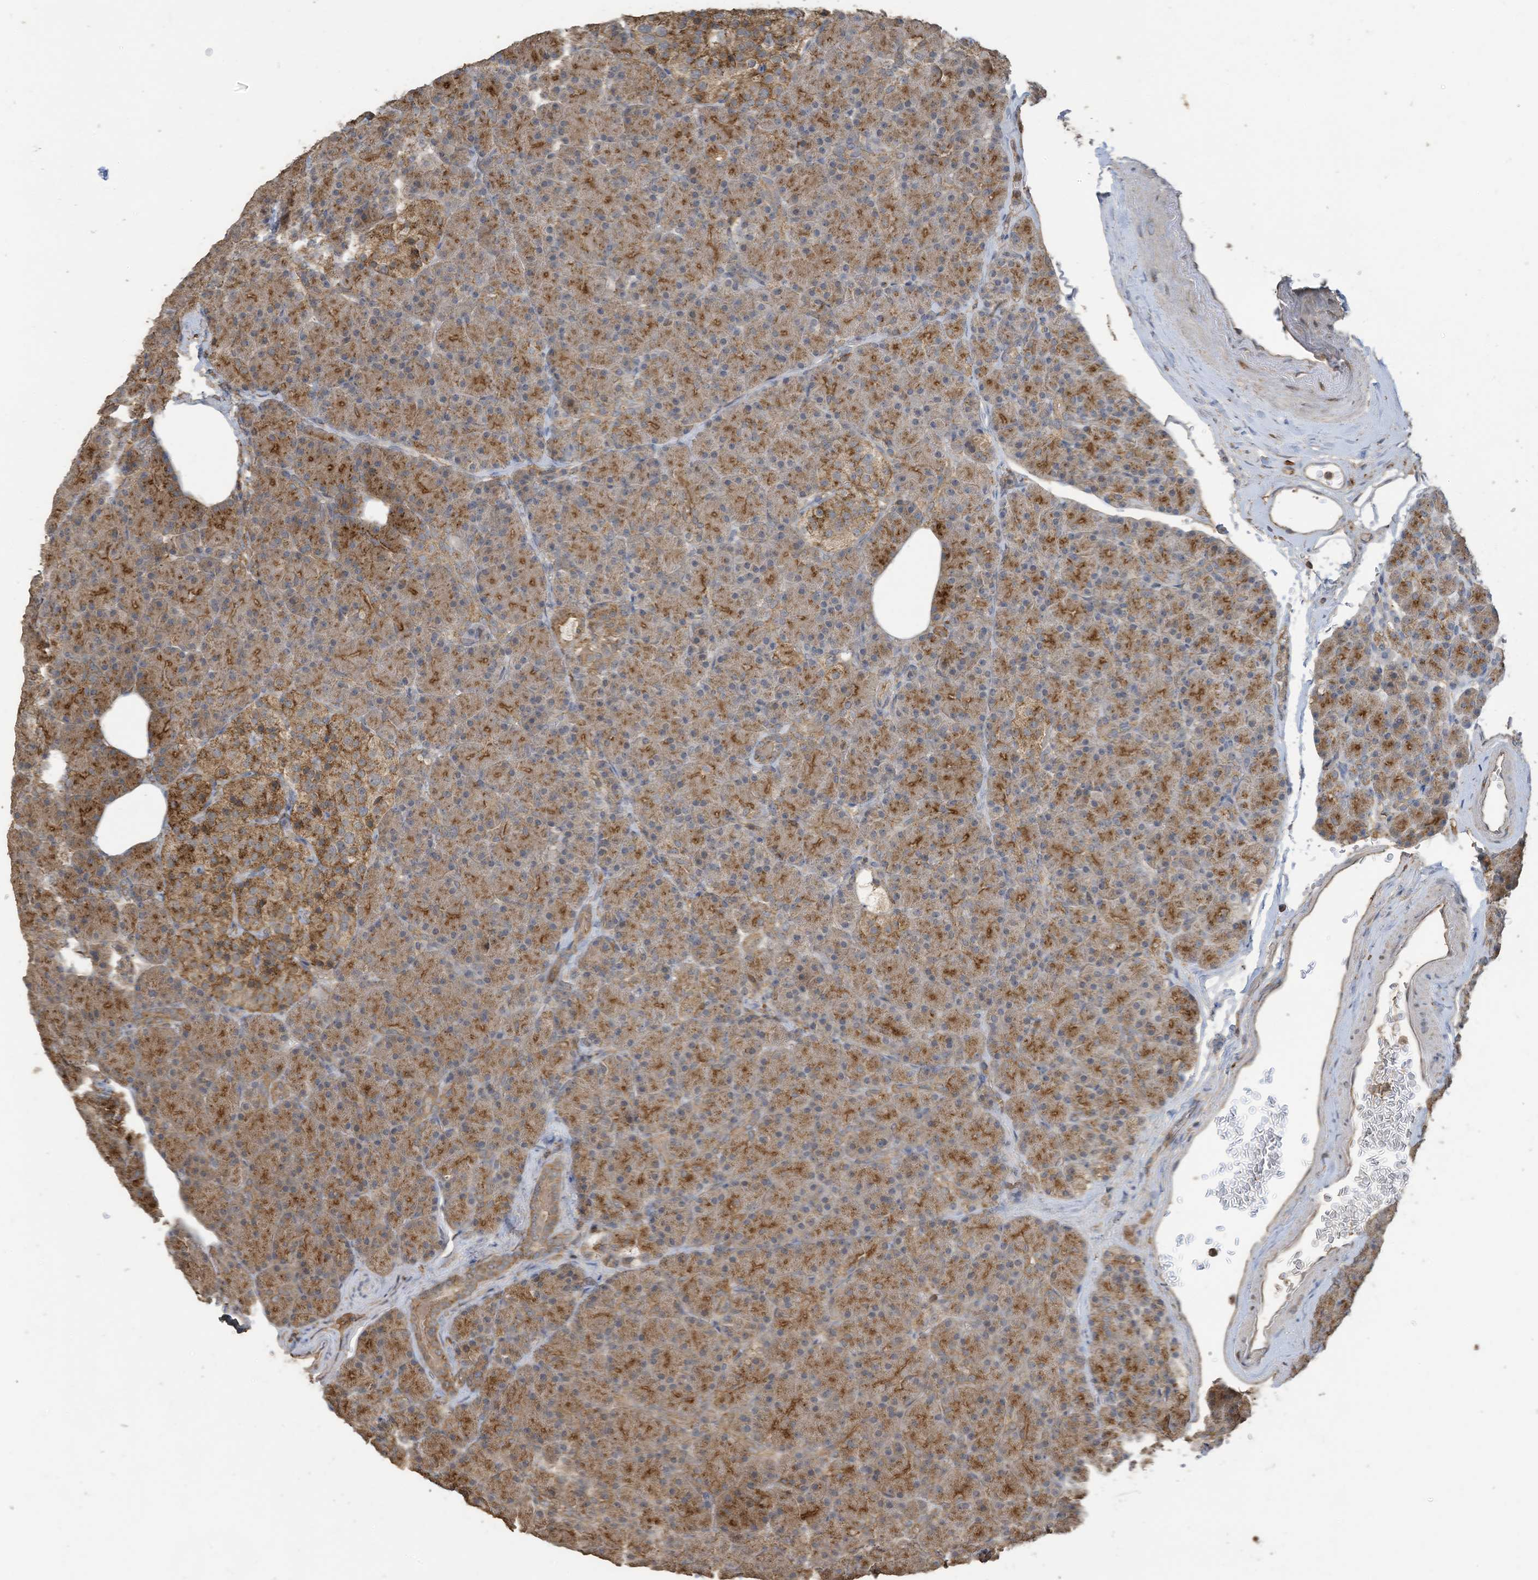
{"staining": {"intensity": "moderate", "quantity": ">75%", "location": "cytoplasmic/membranous"}, "tissue": "pancreas", "cell_type": "Exocrine glandular cells", "image_type": "normal", "snomed": [{"axis": "morphology", "description": "Normal tissue, NOS"}, {"axis": "topography", "description": "Pancreas"}], "caption": "Immunohistochemical staining of unremarkable human pancreas demonstrates moderate cytoplasmic/membranous protein staining in approximately >75% of exocrine glandular cells. Immunohistochemistry (ihc) stains the protein in brown and the nuclei are stained blue.", "gene": "COX10", "patient": {"sex": "female", "age": 43}}